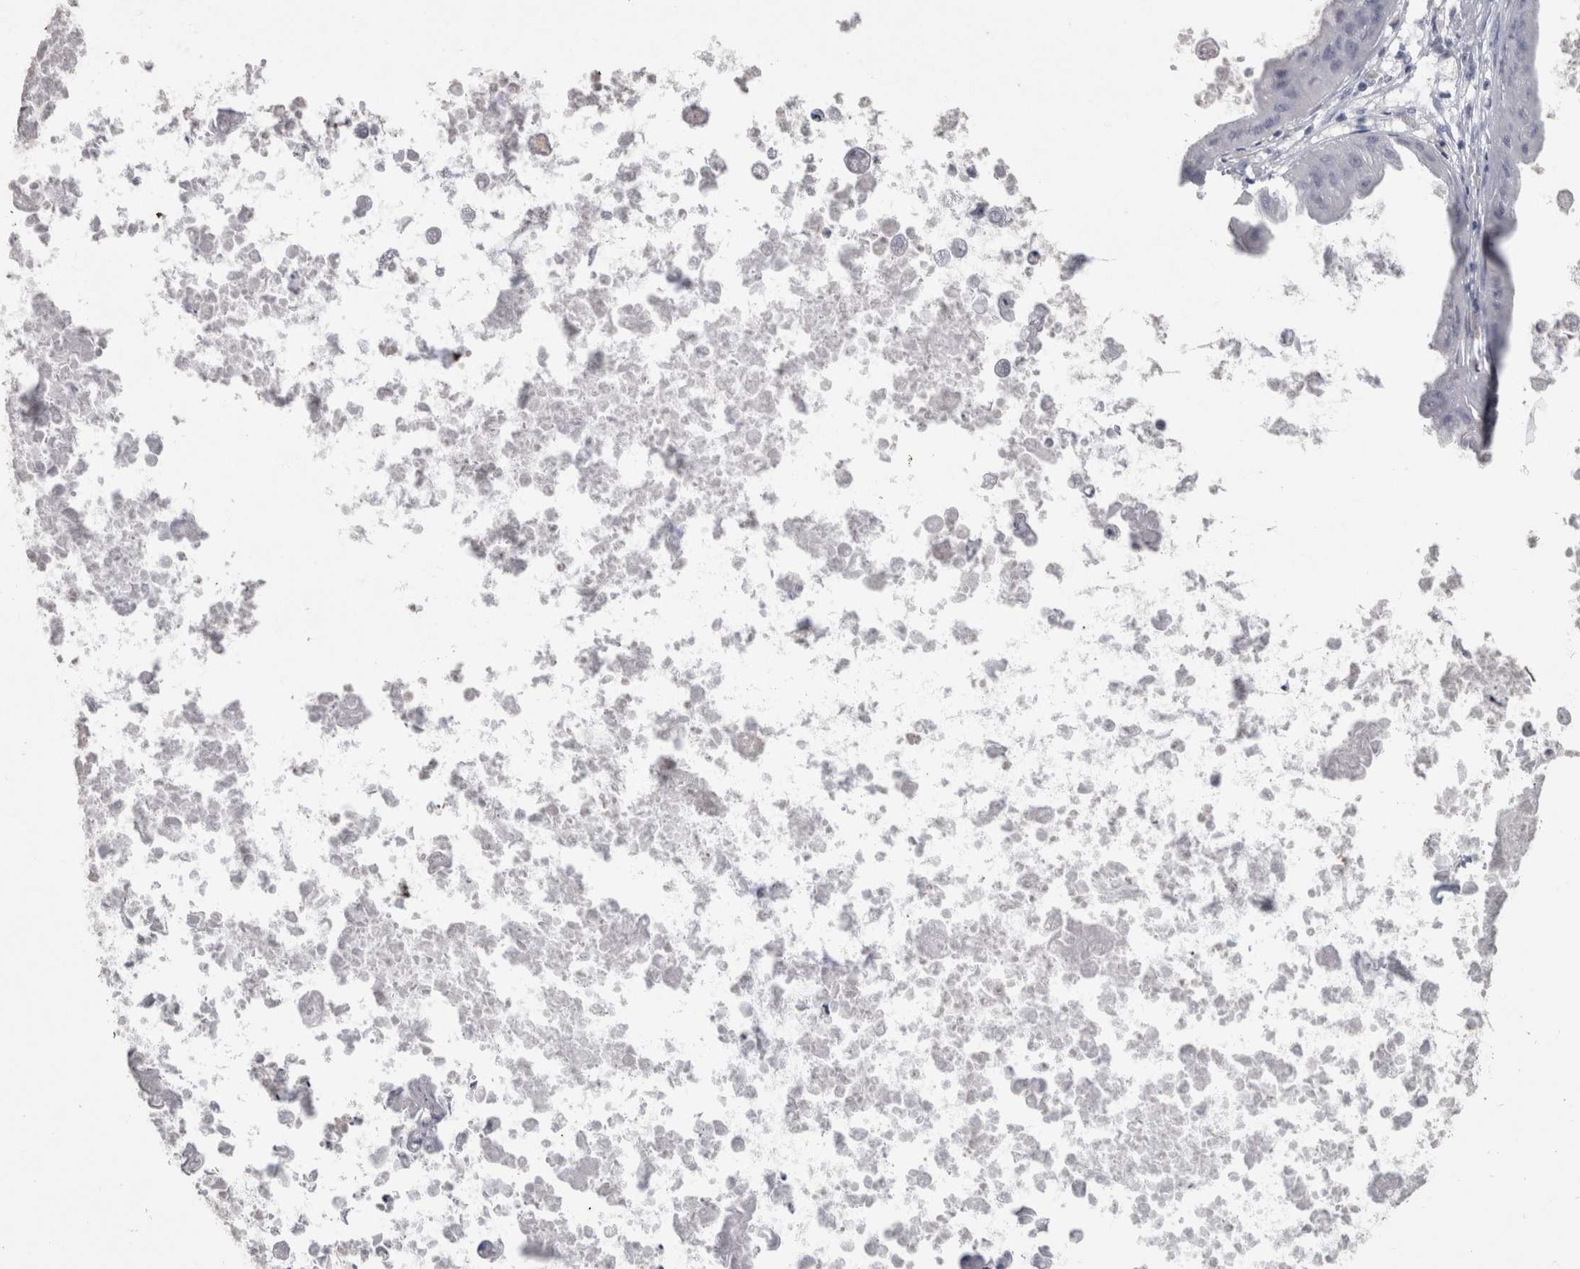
{"staining": {"intensity": "negative", "quantity": "none", "location": "none"}, "tissue": "ovarian cancer", "cell_type": "Tumor cells", "image_type": "cancer", "snomed": [{"axis": "morphology", "description": "Cystadenocarcinoma, mucinous, NOS"}, {"axis": "topography", "description": "Ovary"}], "caption": "This is an IHC image of ovarian cancer. There is no staining in tumor cells.", "gene": "CA8", "patient": {"sex": "female", "age": 37}}